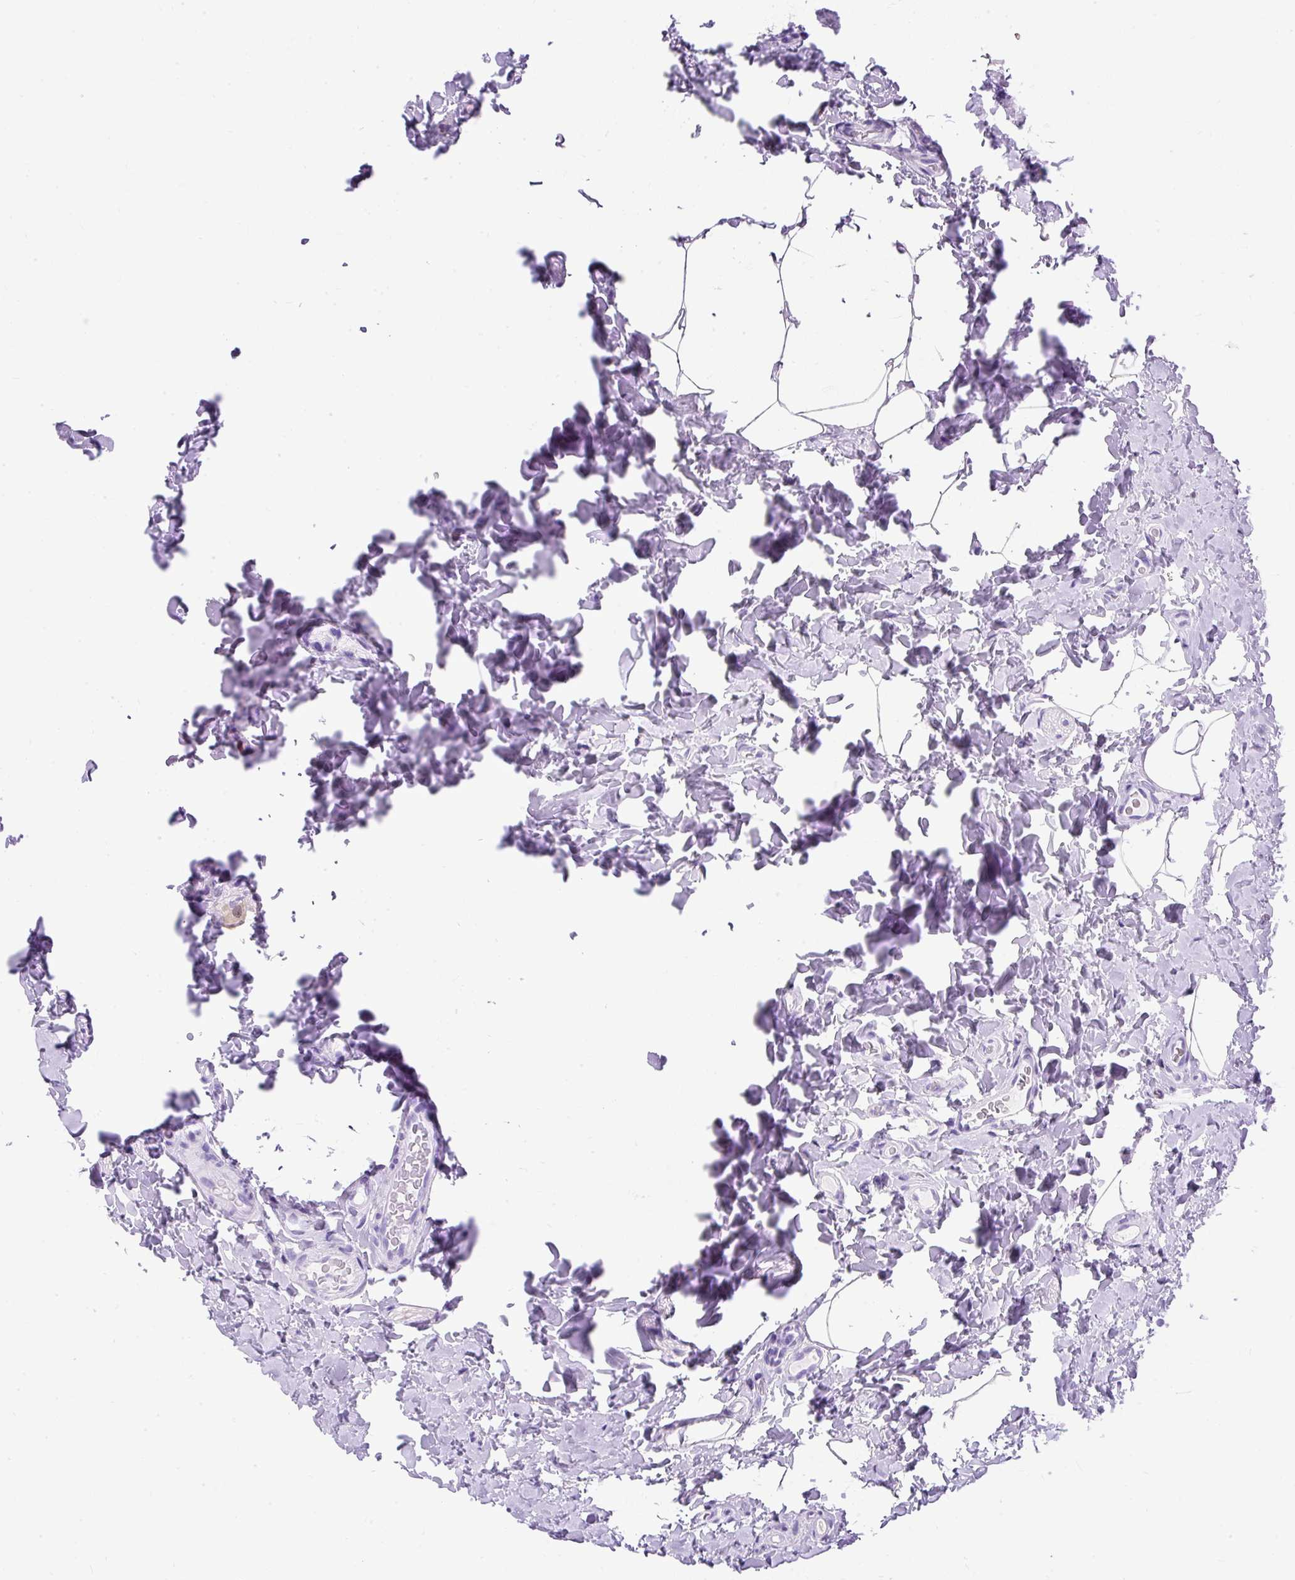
{"staining": {"intensity": "negative", "quantity": "none", "location": "none"}, "tissue": "colon", "cell_type": "Endothelial cells", "image_type": "normal", "snomed": [{"axis": "morphology", "description": "Normal tissue, NOS"}, {"axis": "topography", "description": "Colon"}], "caption": "A high-resolution micrograph shows immunohistochemistry (IHC) staining of unremarkable colon, which exhibits no significant expression in endothelial cells. (DAB (3,3'-diaminobenzidine) immunohistochemistry, high magnification).", "gene": "PVALB", "patient": {"sex": "male", "age": 46}}